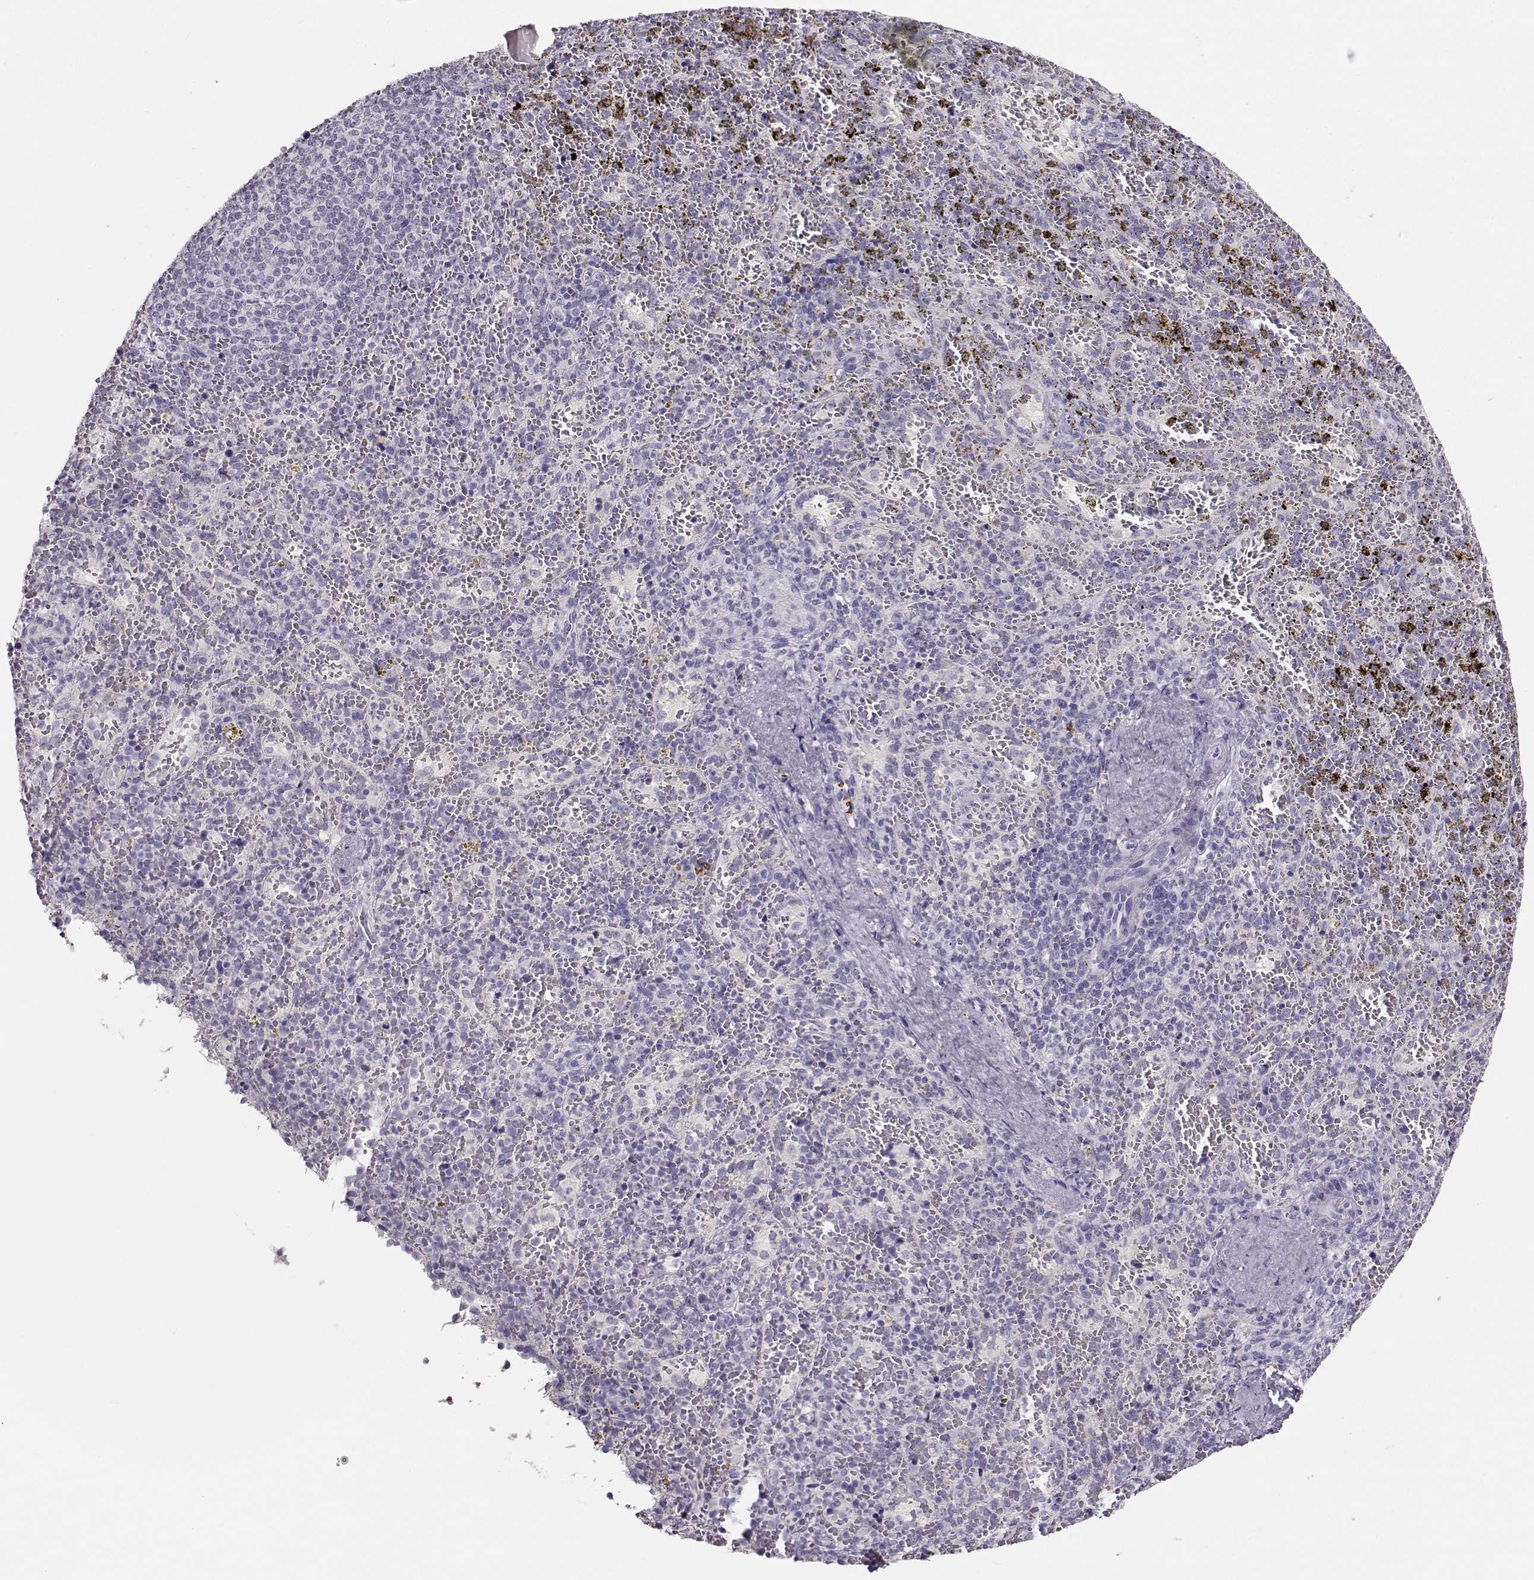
{"staining": {"intensity": "negative", "quantity": "none", "location": "none"}, "tissue": "spleen", "cell_type": "Cells in red pulp", "image_type": "normal", "snomed": [{"axis": "morphology", "description": "Normal tissue, NOS"}, {"axis": "topography", "description": "Spleen"}], "caption": "Immunohistochemistry image of normal spleen: spleen stained with DAB exhibits no significant protein staining in cells in red pulp.", "gene": "RBM44", "patient": {"sex": "female", "age": 50}}